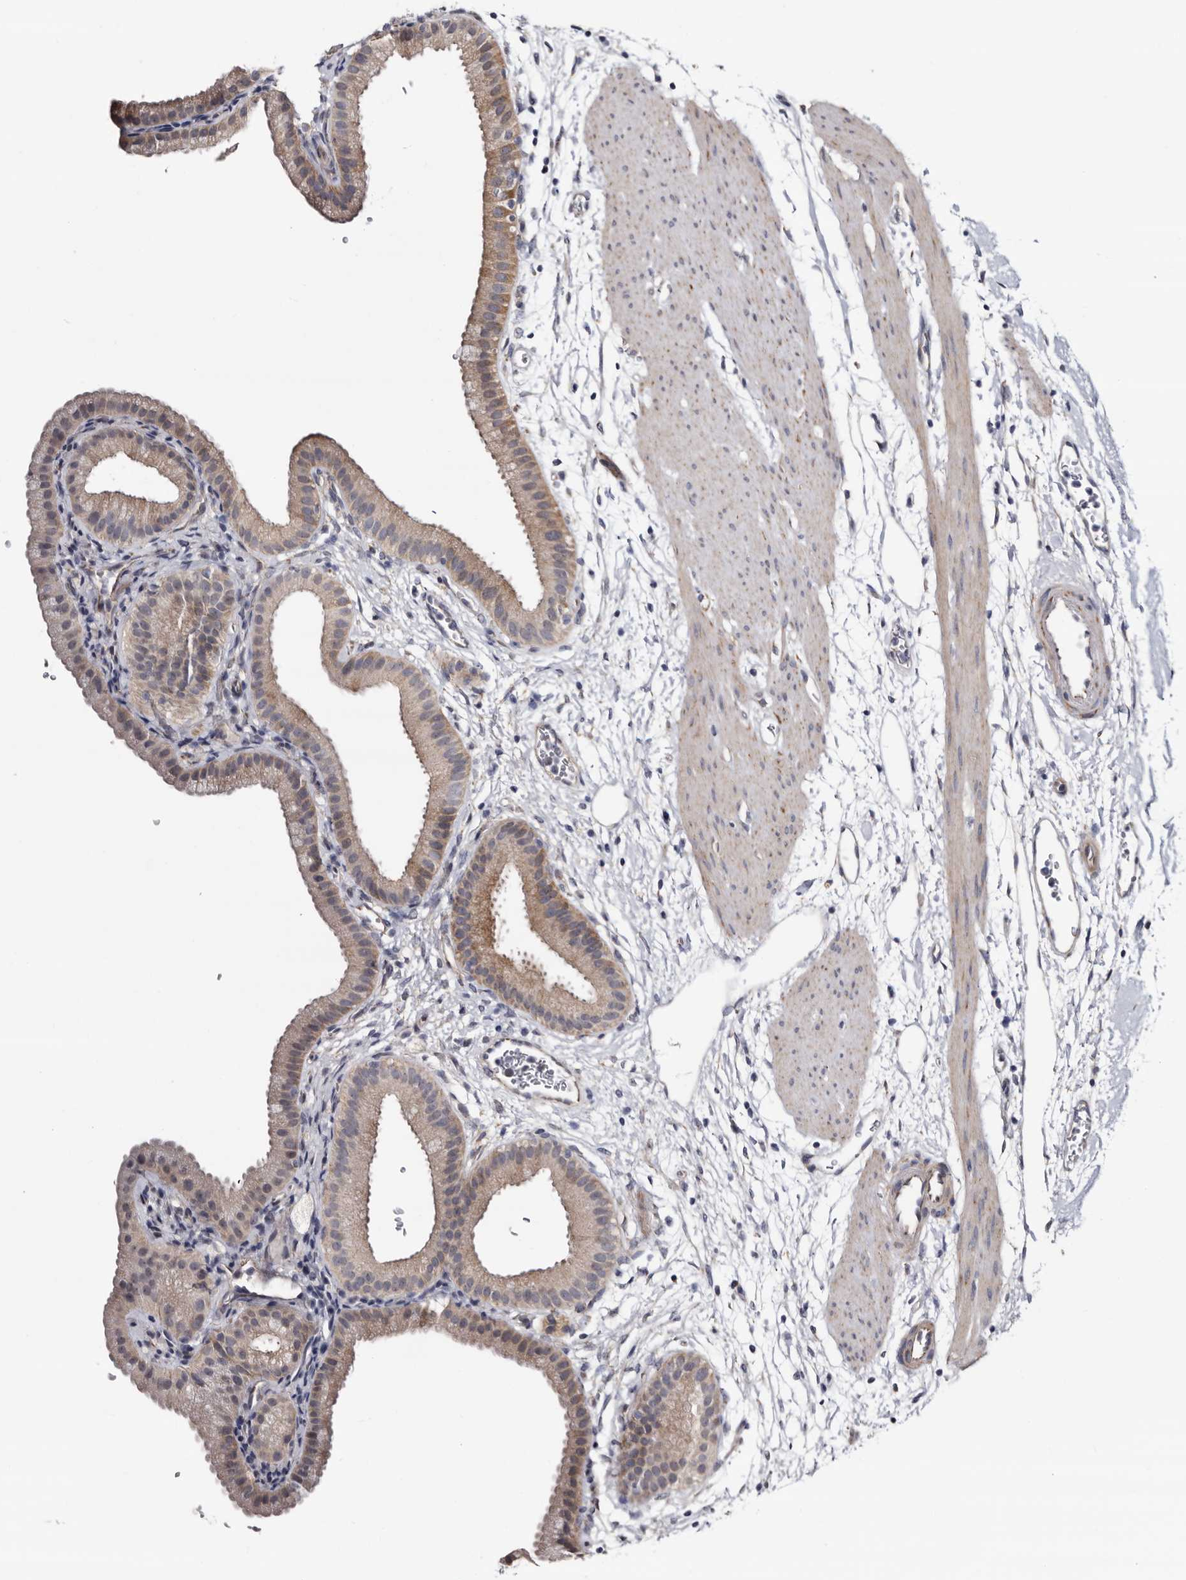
{"staining": {"intensity": "weak", "quantity": ">75%", "location": "cytoplasmic/membranous"}, "tissue": "gallbladder", "cell_type": "Glandular cells", "image_type": "normal", "snomed": [{"axis": "morphology", "description": "Normal tissue, NOS"}, {"axis": "topography", "description": "Gallbladder"}], "caption": "DAB (3,3'-diaminobenzidine) immunohistochemical staining of normal human gallbladder exhibits weak cytoplasmic/membranous protein expression in about >75% of glandular cells.", "gene": "ARMCX2", "patient": {"sex": "female", "age": 64}}